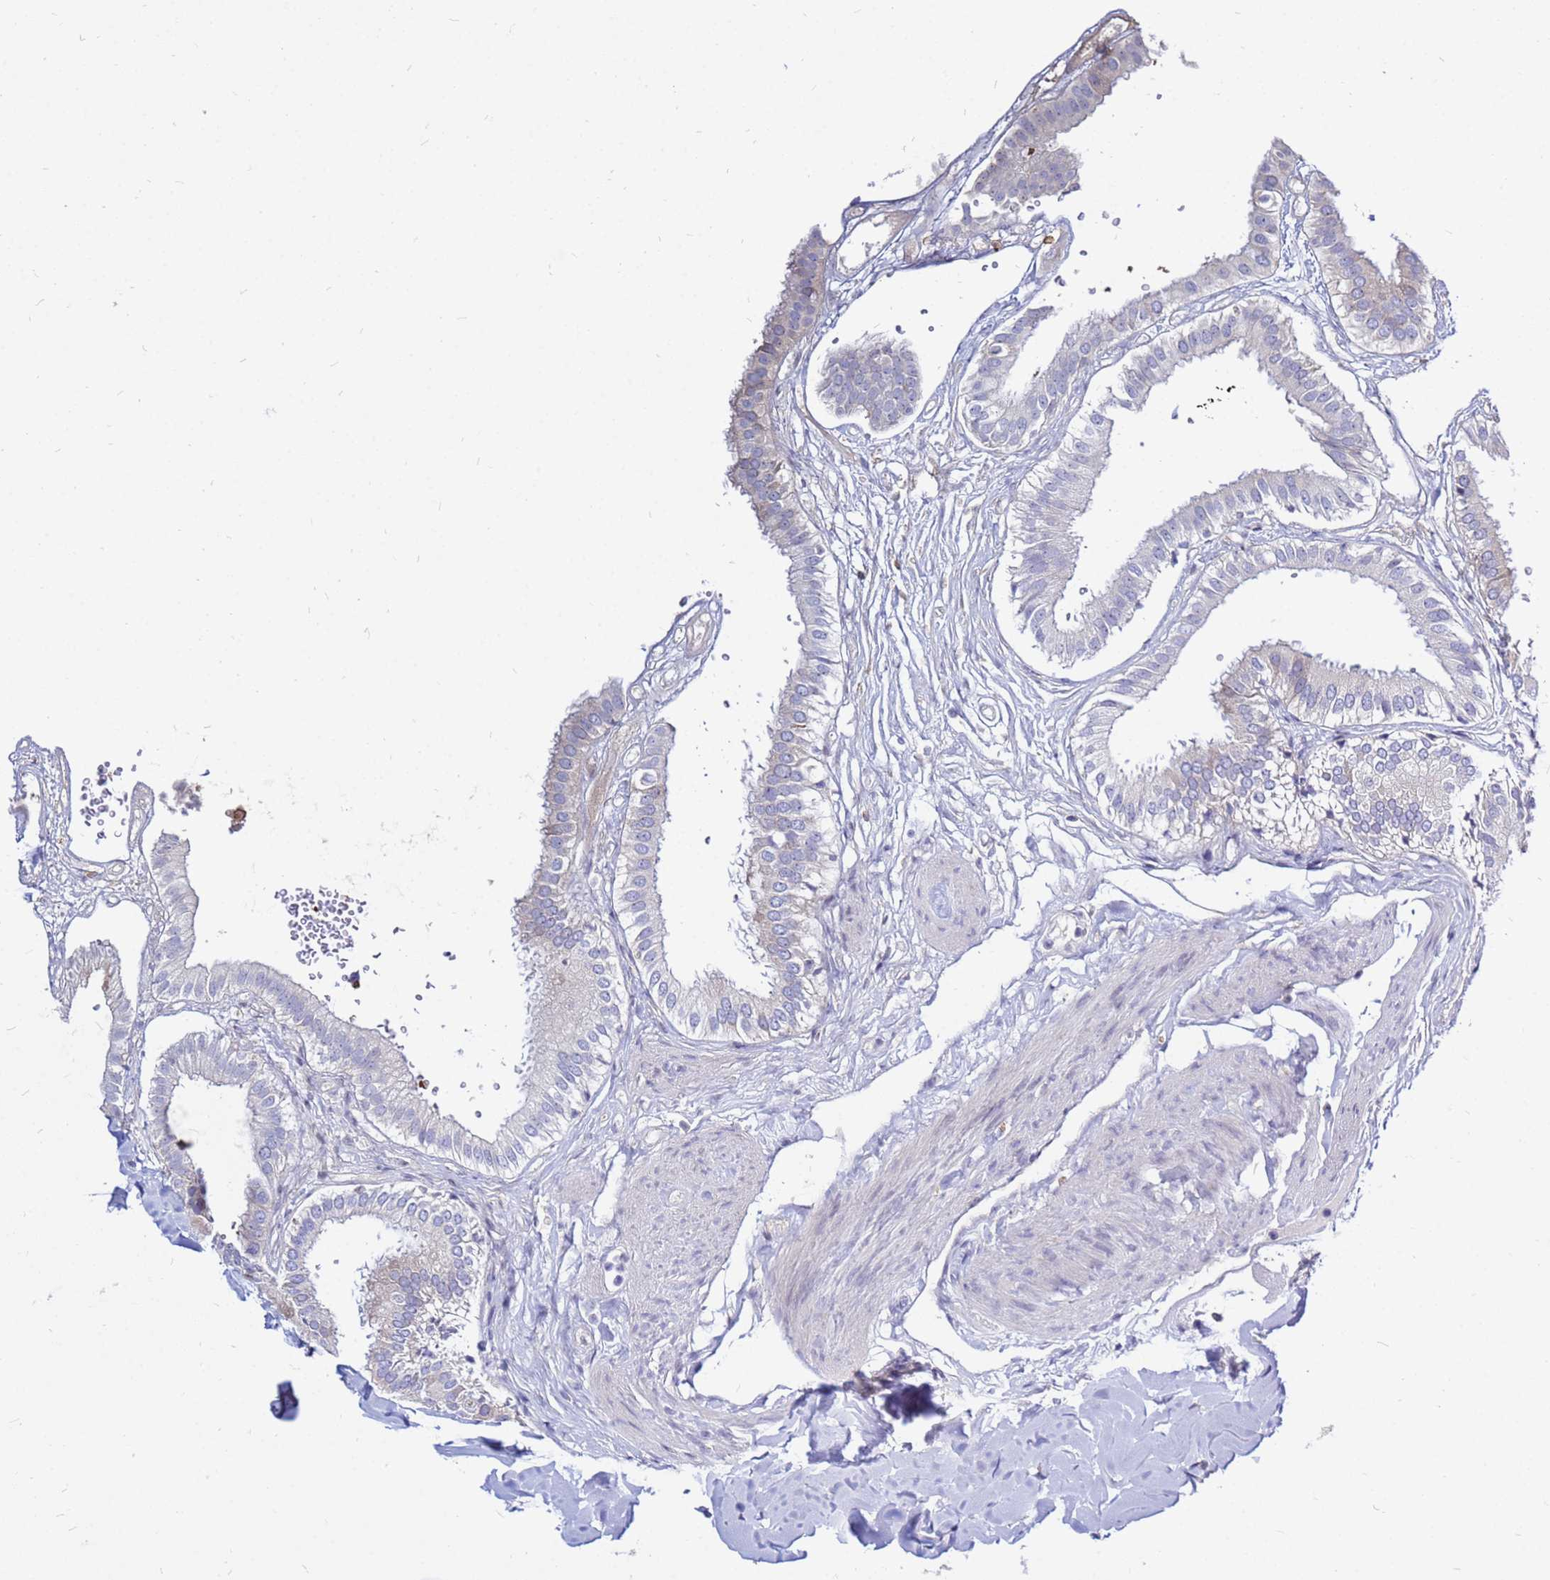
{"staining": {"intensity": "negative", "quantity": "none", "location": "none"}, "tissue": "gallbladder", "cell_type": "Glandular cells", "image_type": "normal", "snomed": [{"axis": "morphology", "description": "Normal tissue, NOS"}, {"axis": "topography", "description": "Gallbladder"}], "caption": "A high-resolution photomicrograph shows immunohistochemistry (IHC) staining of unremarkable gallbladder, which demonstrates no significant staining in glandular cells. (Brightfield microscopy of DAB (3,3'-diaminobenzidine) immunohistochemistry (IHC) at high magnification).", "gene": "MOB2", "patient": {"sex": "female", "age": 61}}